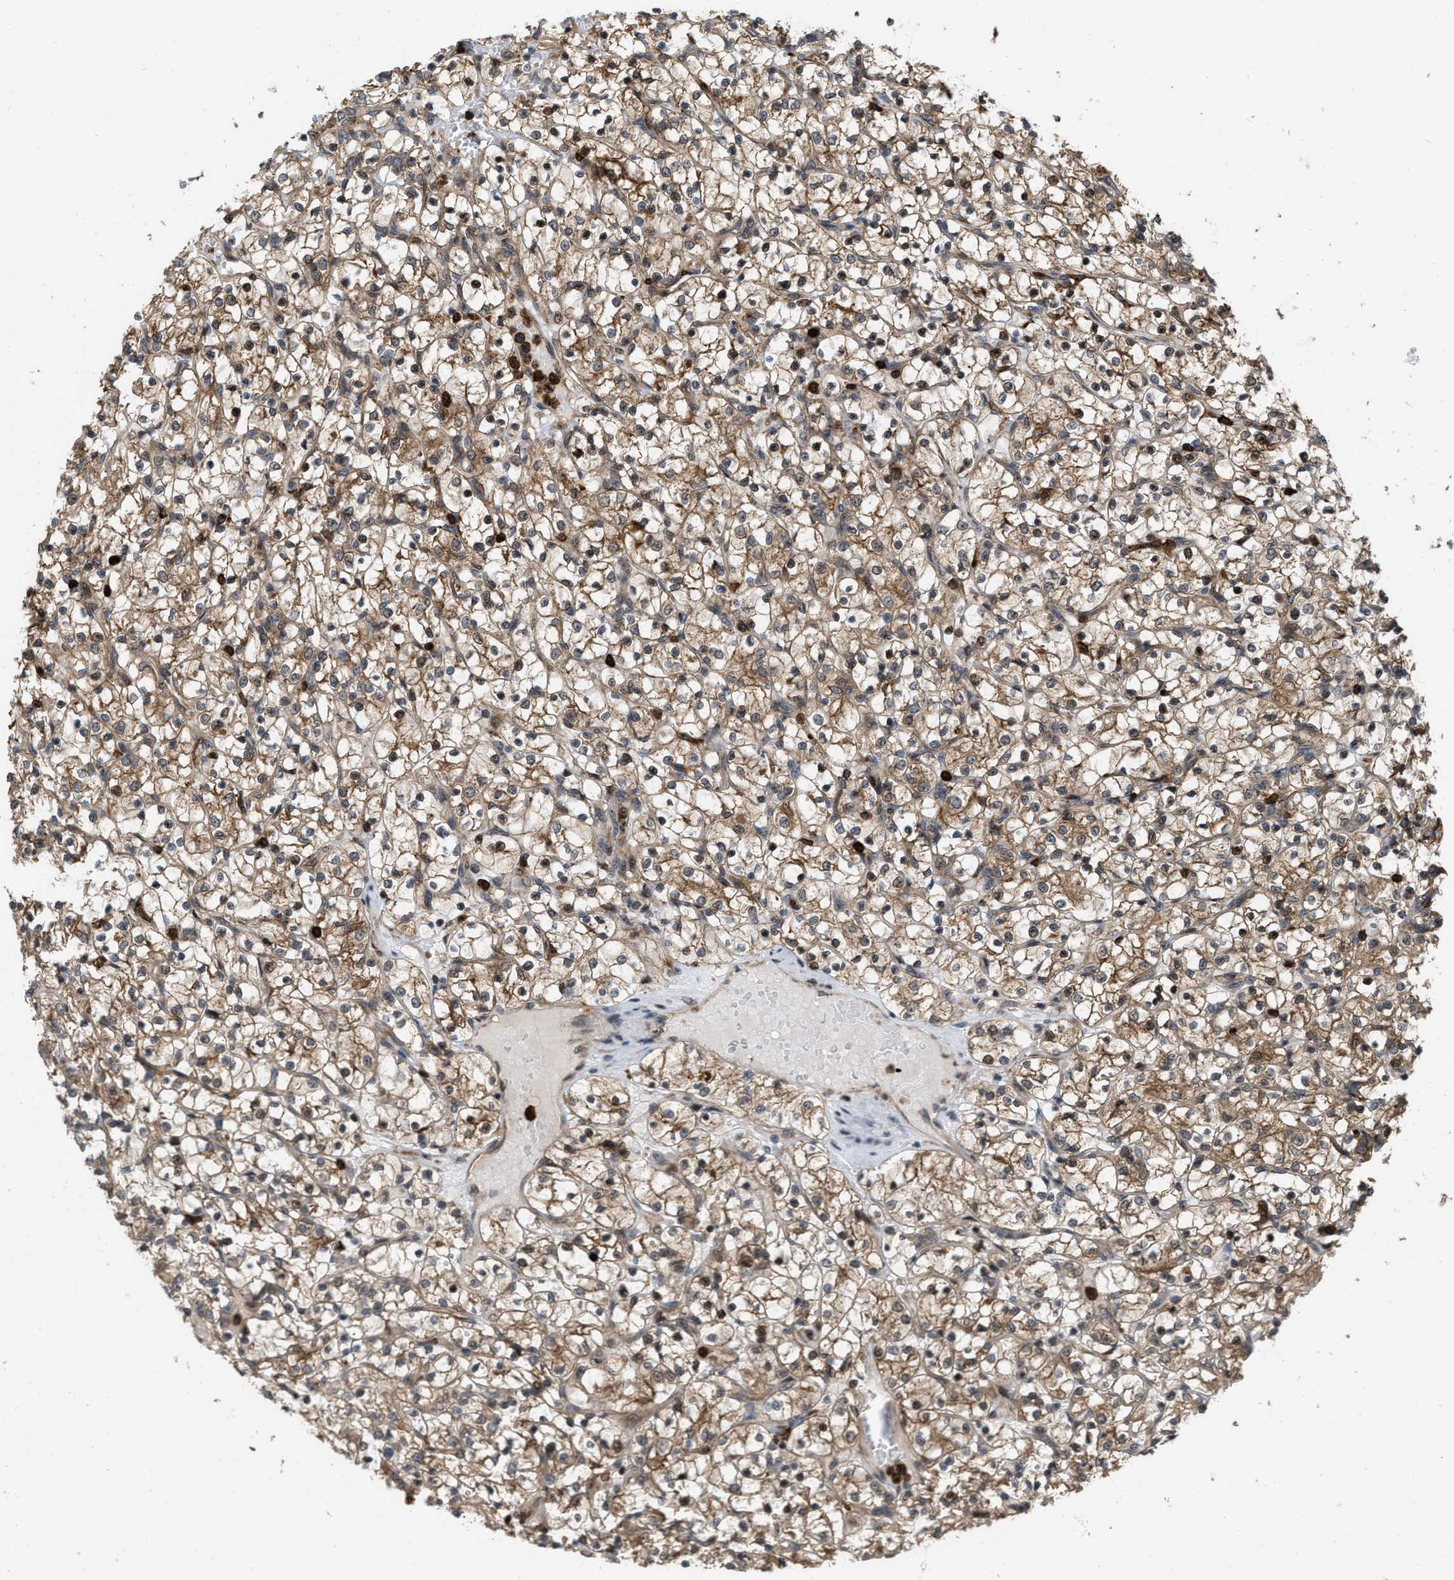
{"staining": {"intensity": "moderate", "quantity": ">75%", "location": "cytoplasmic/membranous"}, "tissue": "renal cancer", "cell_type": "Tumor cells", "image_type": "cancer", "snomed": [{"axis": "morphology", "description": "Adenocarcinoma, NOS"}, {"axis": "topography", "description": "Kidney"}], "caption": "Adenocarcinoma (renal) tissue reveals moderate cytoplasmic/membranous positivity in about >75% of tumor cells Immunohistochemistry stains the protein of interest in brown and the nuclei are stained blue.", "gene": "IQCE", "patient": {"sex": "female", "age": 69}}